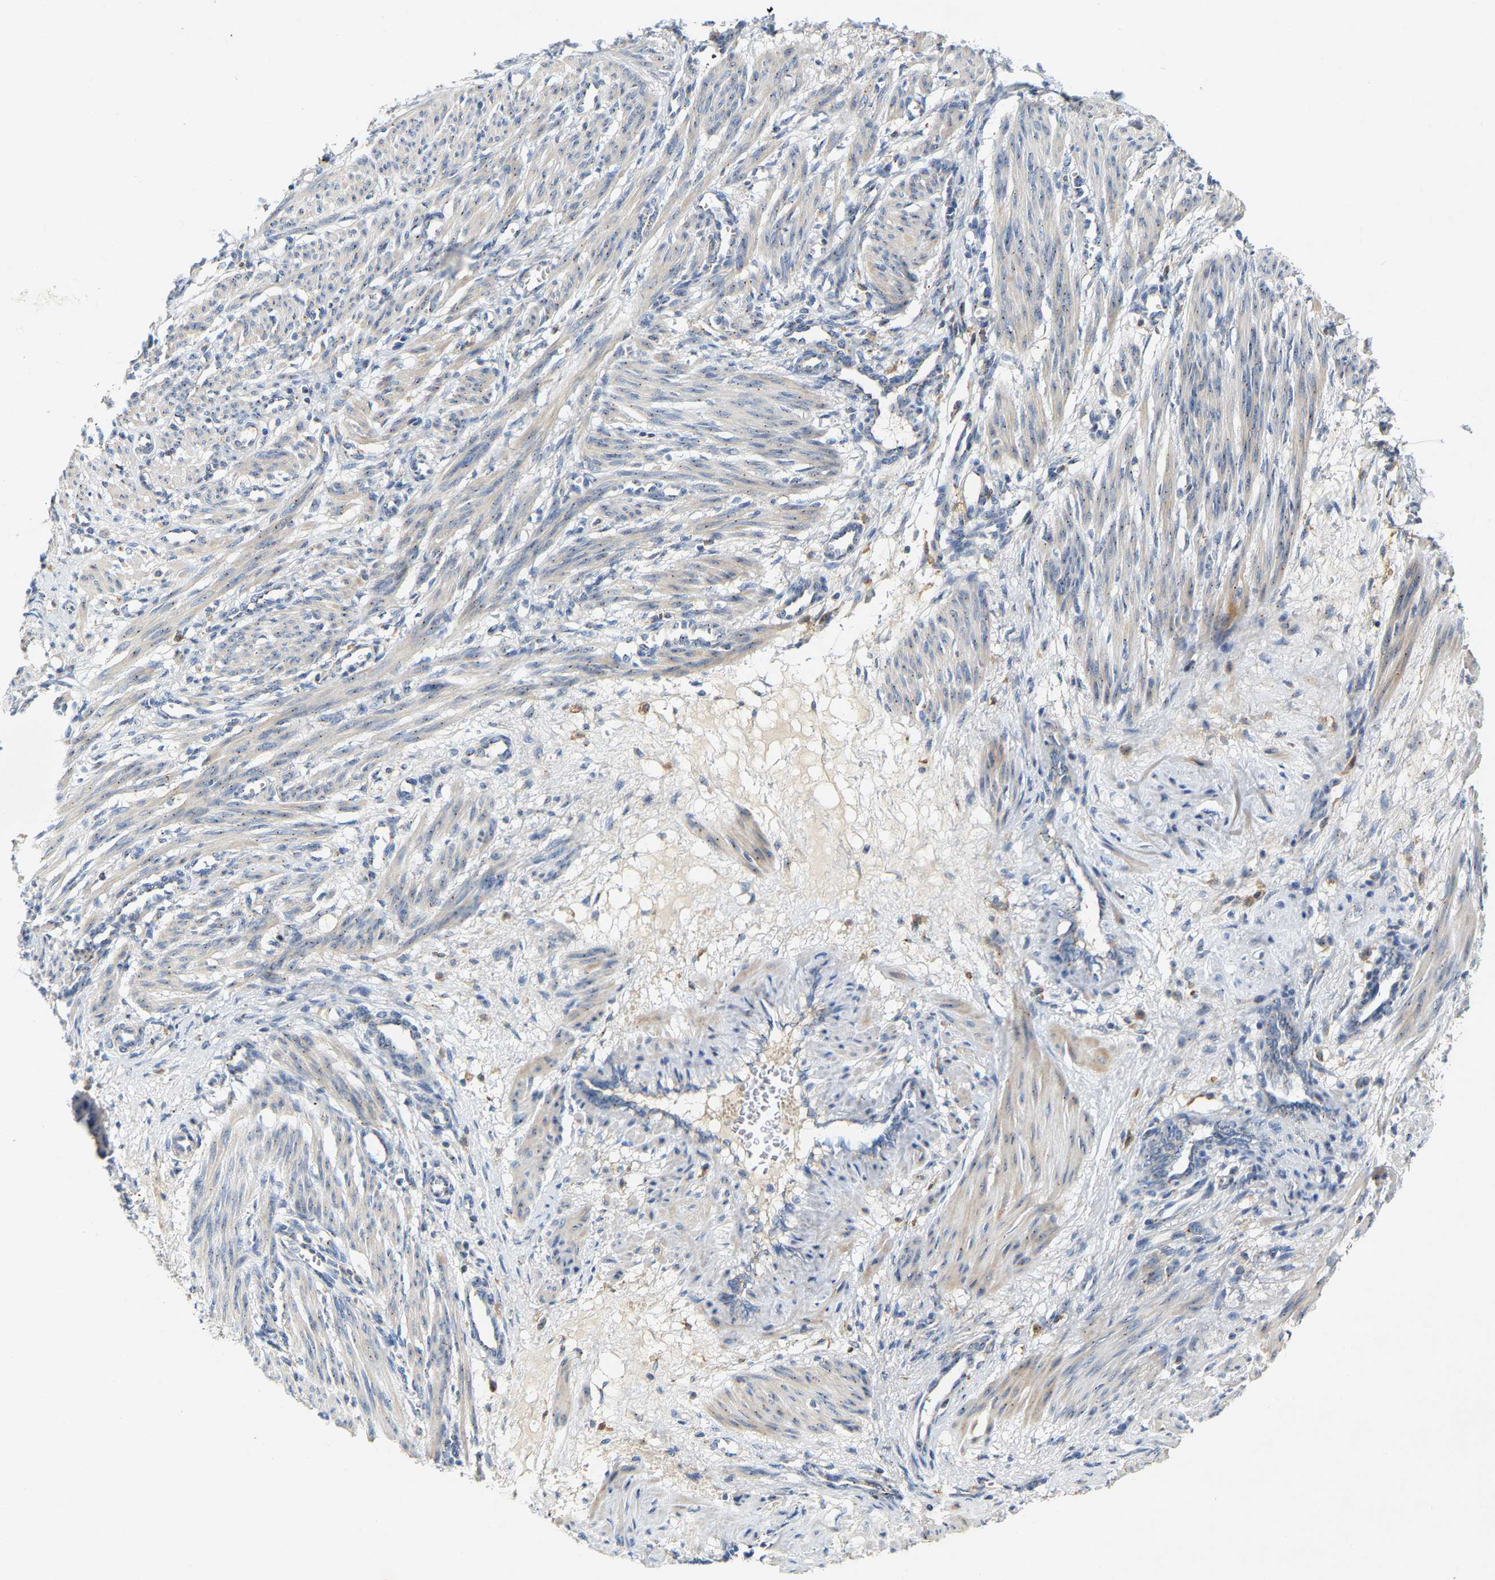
{"staining": {"intensity": "weak", "quantity": "<25%", "location": "cytoplasmic/membranous"}, "tissue": "smooth muscle", "cell_type": "Smooth muscle cells", "image_type": "normal", "snomed": [{"axis": "morphology", "description": "Normal tissue, NOS"}, {"axis": "topography", "description": "Endometrium"}], "caption": "A photomicrograph of smooth muscle stained for a protein demonstrates no brown staining in smooth muscle cells. The staining is performed using DAB (3,3'-diaminobenzidine) brown chromogen with nuclei counter-stained in using hematoxylin.", "gene": "PCNT", "patient": {"sex": "female", "age": 33}}